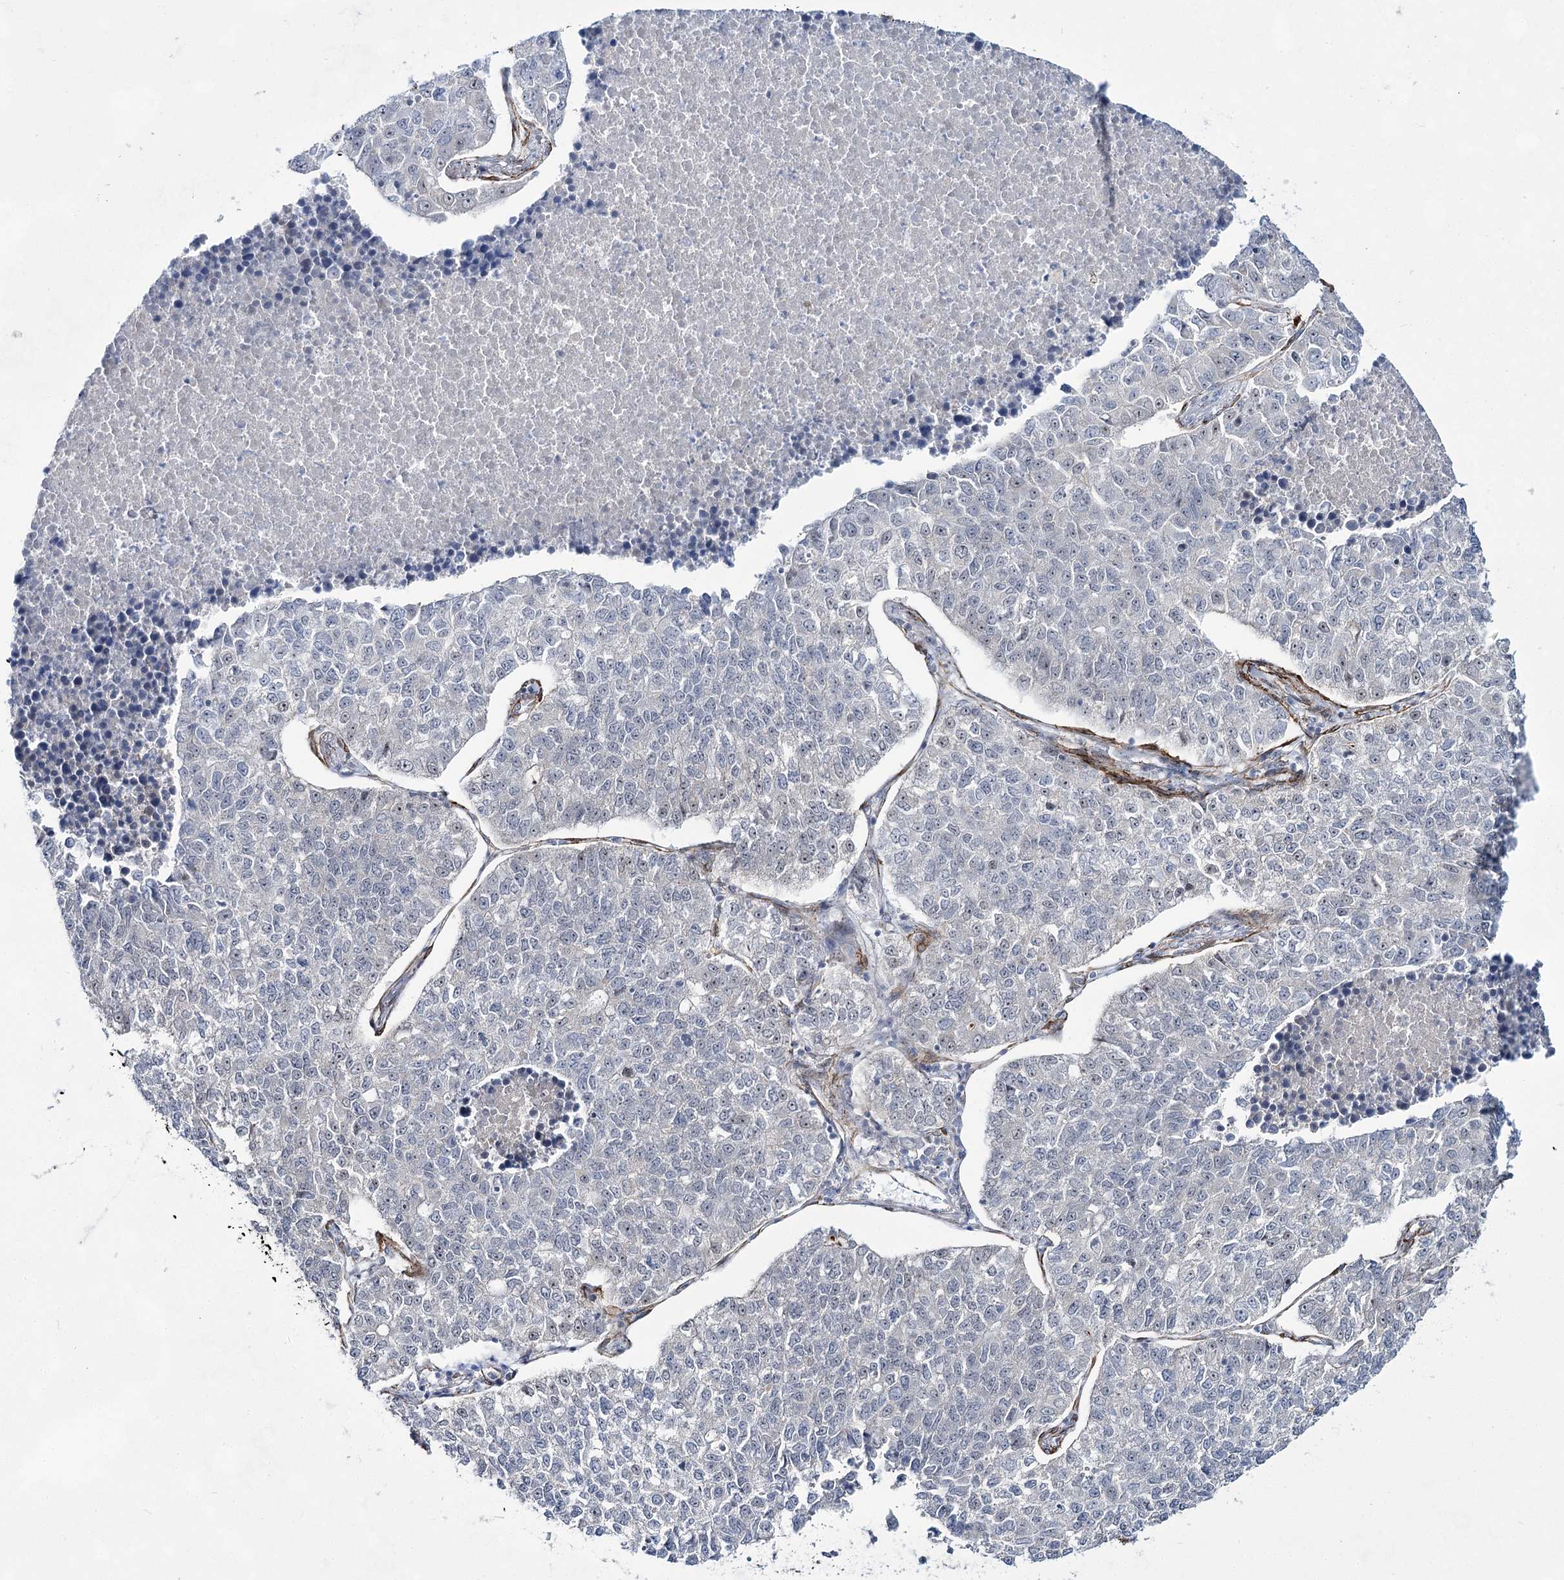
{"staining": {"intensity": "negative", "quantity": "none", "location": "none"}, "tissue": "lung cancer", "cell_type": "Tumor cells", "image_type": "cancer", "snomed": [{"axis": "morphology", "description": "Adenocarcinoma, NOS"}, {"axis": "topography", "description": "Lung"}], "caption": "Histopathology image shows no protein staining in tumor cells of lung cancer (adenocarcinoma) tissue.", "gene": "CWF19L1", "patient": {"sex": "male", "age": 49}}